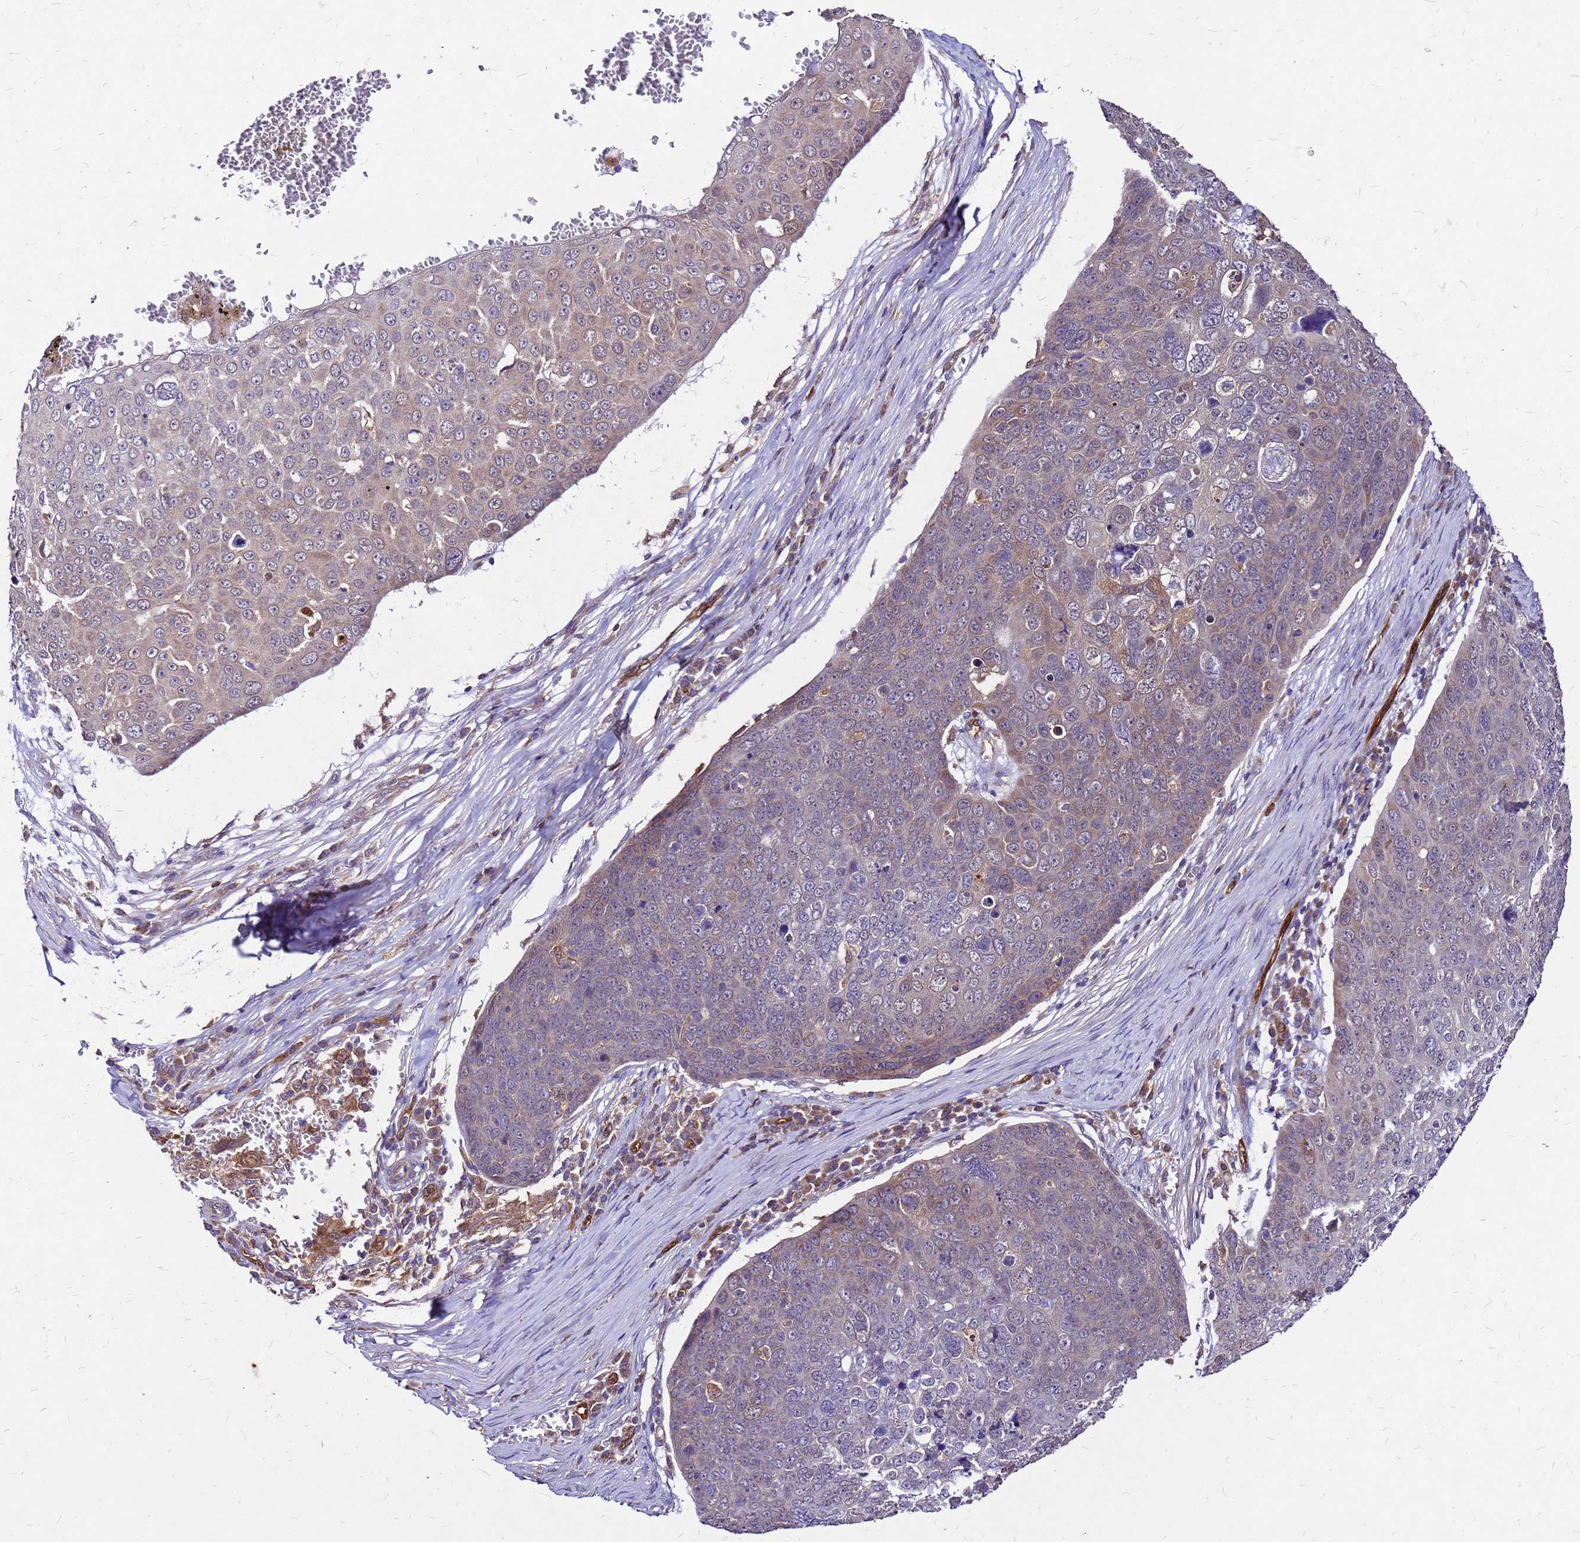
{"staining": {"intensity": "weak", "quantity": "25%-75%", "location": "cytoplasmic/membranous"}, "tissue": "skin cancer", "cell_type": "Tumor cells", "image_type": "cancer", "snomed": [{"axis": "morphology", "description": "Squamous cell carcinoma, NOS"}, {"axis": "topography", "description": "Skin"}], "caption": "Immunohistochemistry (IHC) histopathology image of skin cancer (squamous cell carcinoma) stained for a protein (brown), which displays low levels of weak cytoplasmic/membranous staining in approximately 25%-75% of tumor cells.", "gene": "DUSP23", "patient": {"sex": "male", "age": 71}}